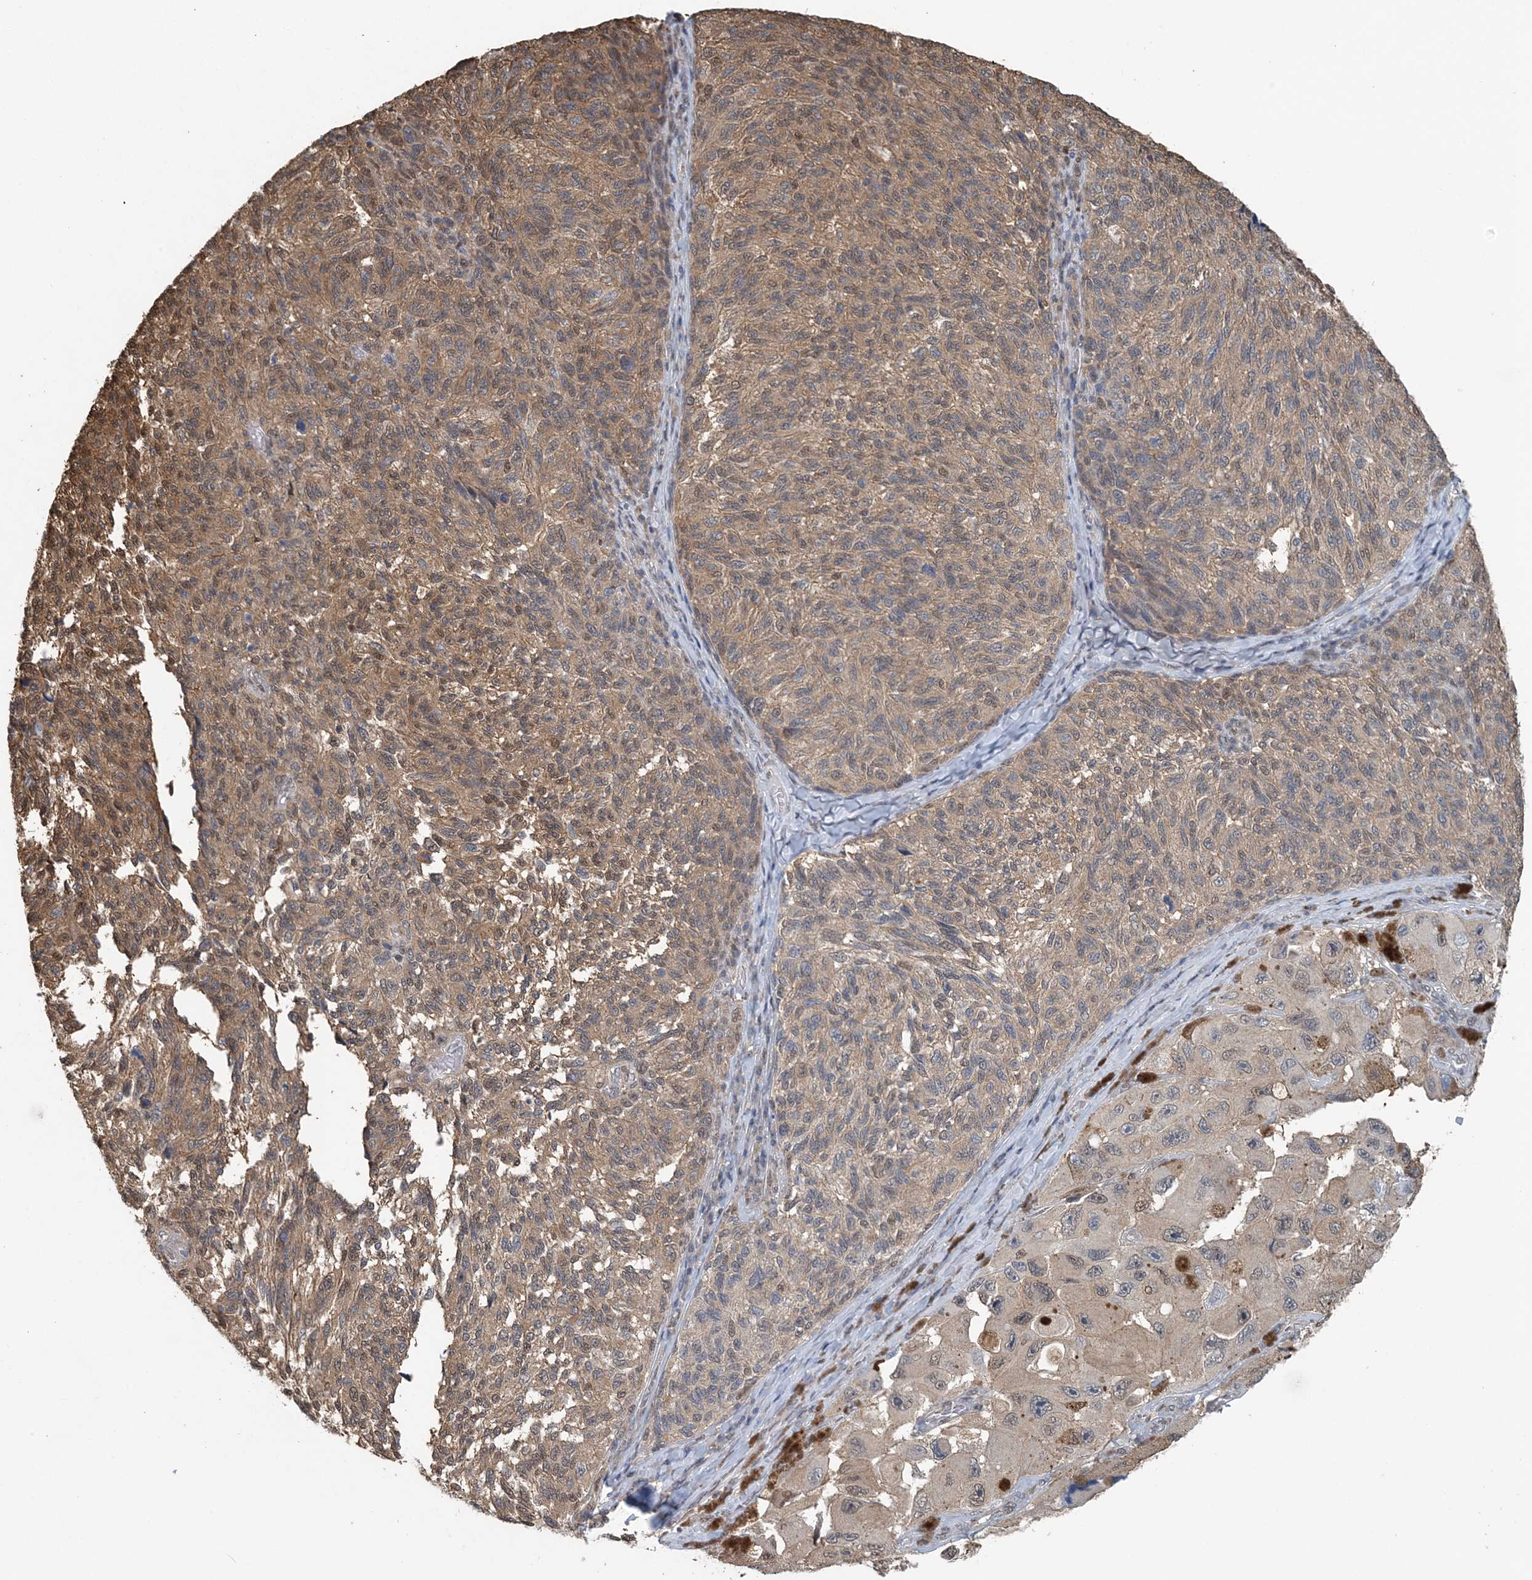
{"staining": {"intensity": "moderate", "quantity": "25%-75%", "location": "cytoplasmic/membranous"}, "tissue": "melanoma", "cell_type": "Tumor cells", "image_type": "cancer", "snomed": [{"axis": "morphology", "description": "Malignant melanoma, NOS"}, {"axis": "topography", "description": "Skin"}], "caption": "There is medium levels of moderate cytoplasmic/membranous staining in tumor cells of melanoma, as demonstrated by immunohistochemical staining (brown color).", "gene": "HIKESHI", "patient": {"sex": "female", "age": 73}}